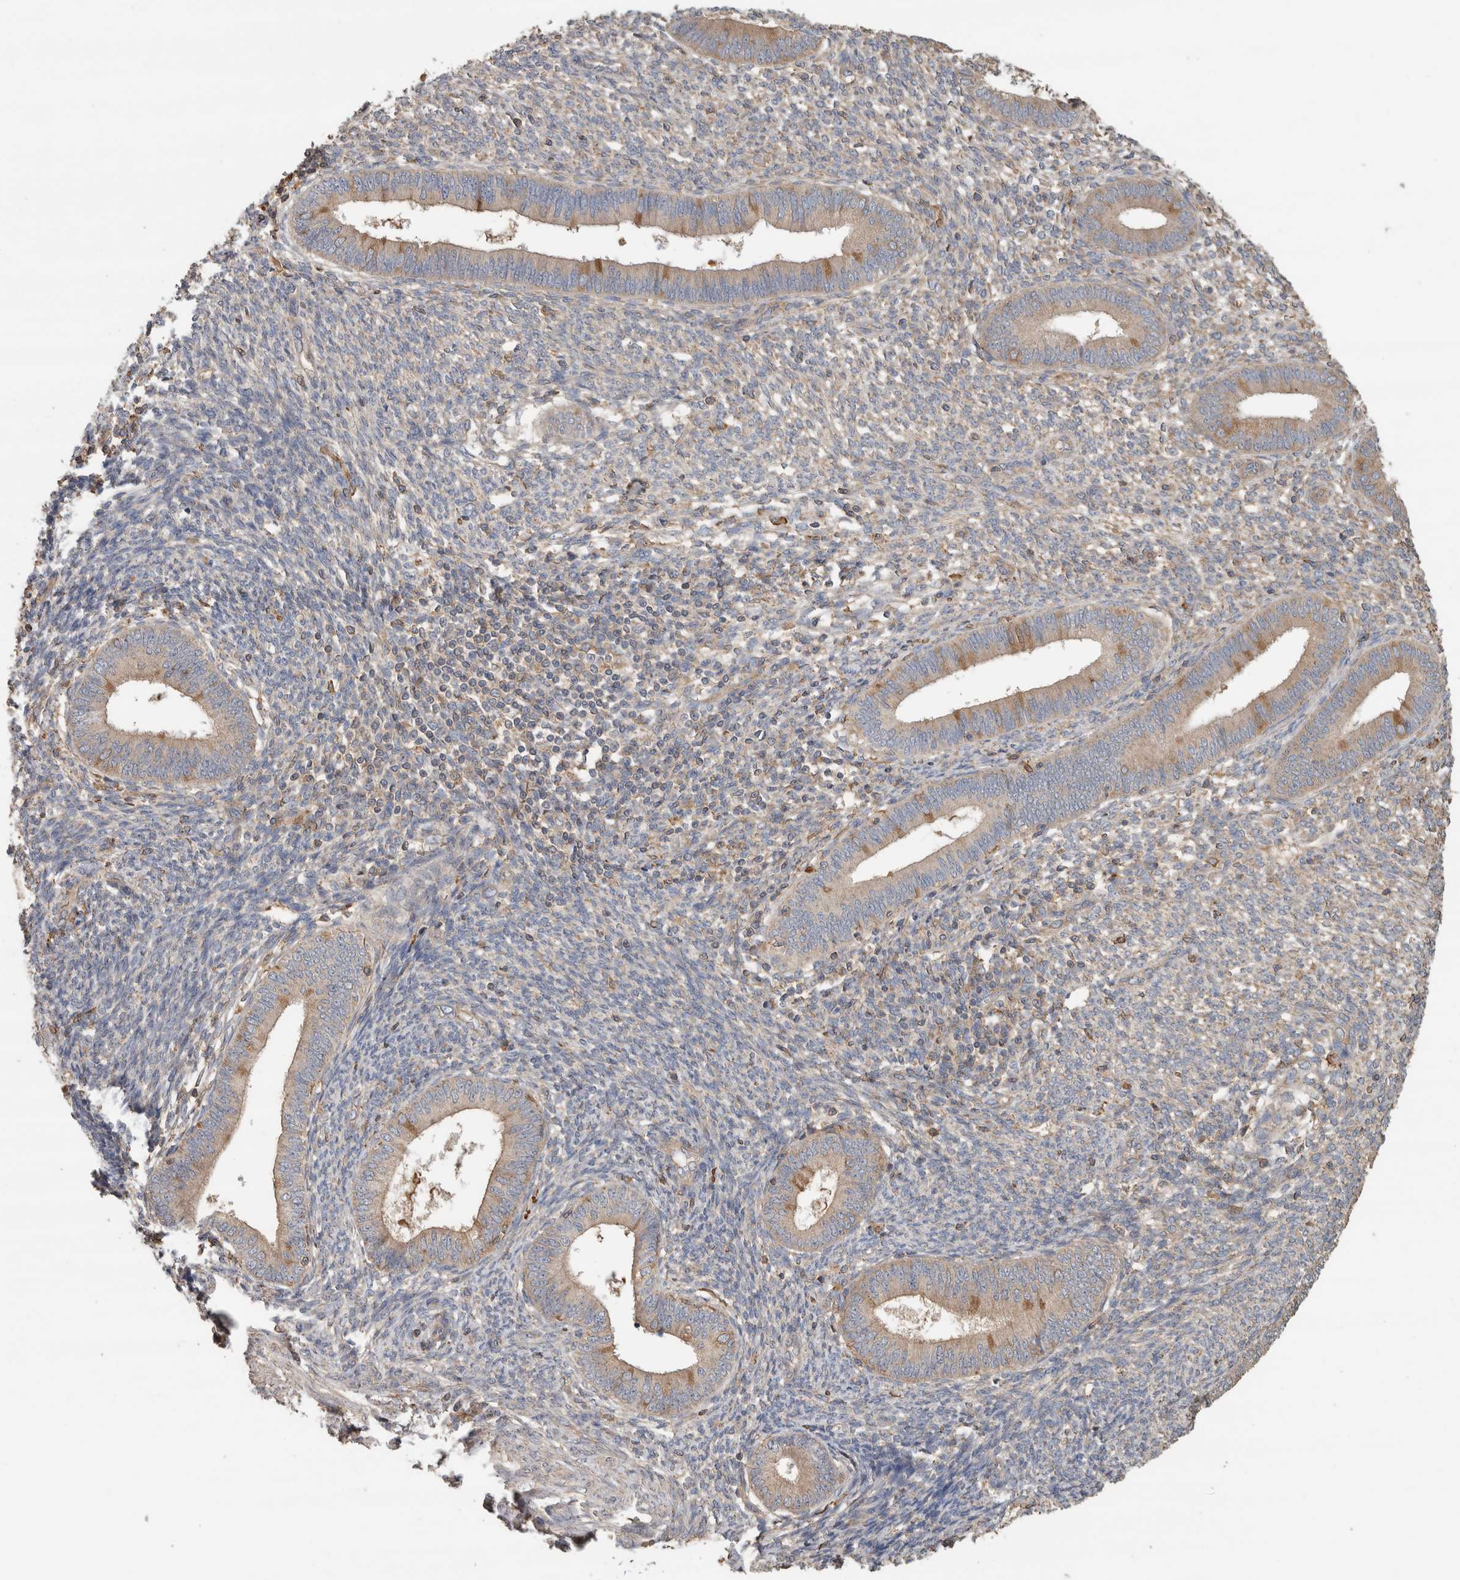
{"staining": {"intensity": "weak", "quantity": "25%-75%", "location": "cytoplasmic/membranous"}, "tissue": "endometrium", "cell_type": "Cells in endometrial stroma", "image_type": "normal", "snomed": [{"axis": "morphology", "description": "Normal tissue, NOS"}, {"axis": "topography", "description": "Endometrium"}], "caption": "A brown stain labels weak cytoplasmic/membranous expression of a protein in cells in endometrial stroma of benign human endometrium.", "gene": "EIF4G3", "patient": {"sex": "female", "age": 46}}